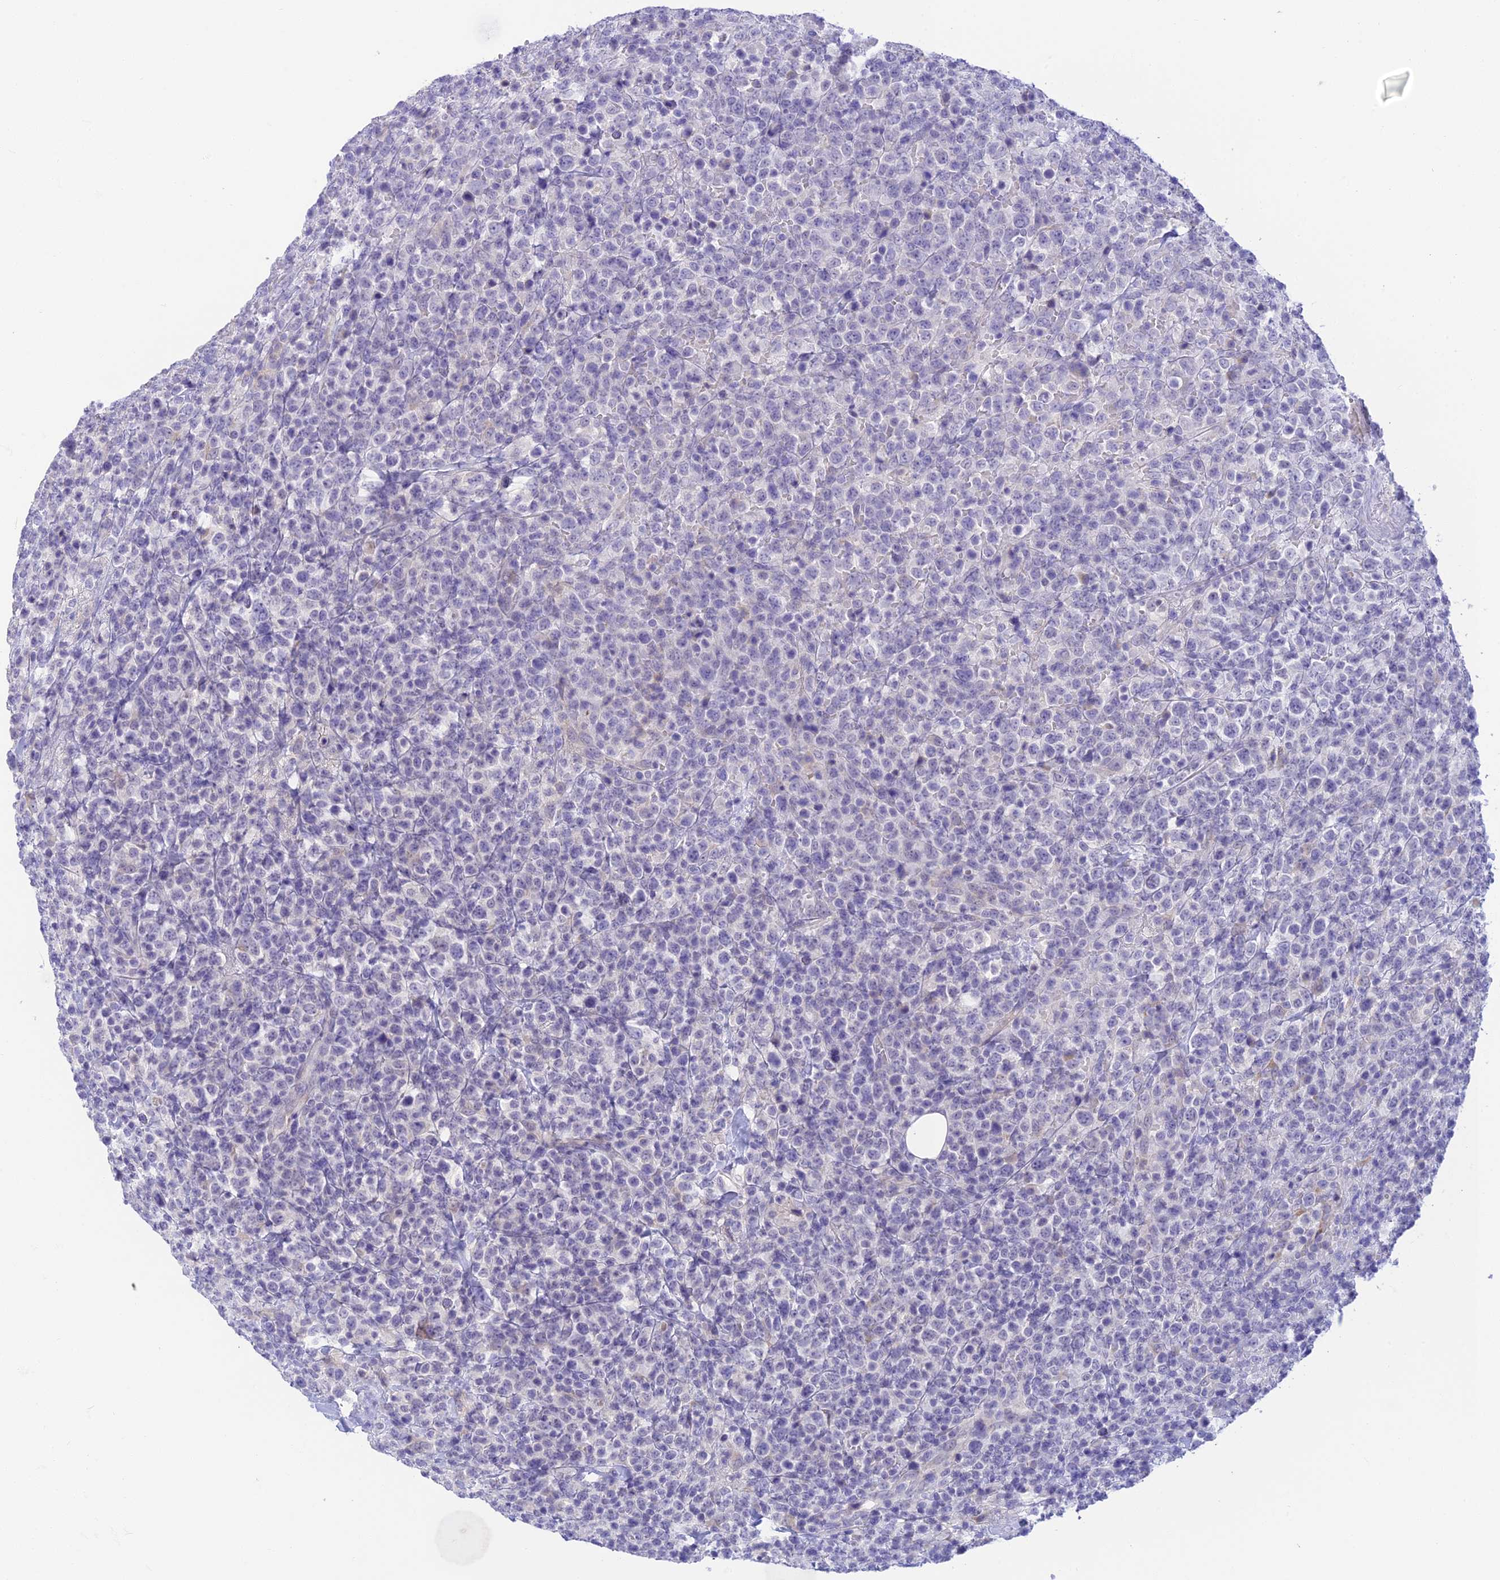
{"staining": {"intensity": "negative", "quantity": "none", "location": "none"}, "tissue": "lymphoma", "cell_type": "Tumor cells", "image_type": "cancer", "snomed": [{"axis": "morphology", "description": "Malignant lymphoma, non-Hodgkin's type, High grade"}, {"axis": "topography", "description": "Colon"}], "caption": "Immunohistochemistry of high-grade malignant lymphoma, non-Hodgkin's type exhibits no positivity in tumor cells. The staining was performed using DAB (3,3'-diaminobenzidine) to visualize the protein expression in brown, while the nuclei were stained in blue with hematoxylin (Magnification: 20x).", "gene": "INTS13", "patient": {"sex": "female", "age": 53}}